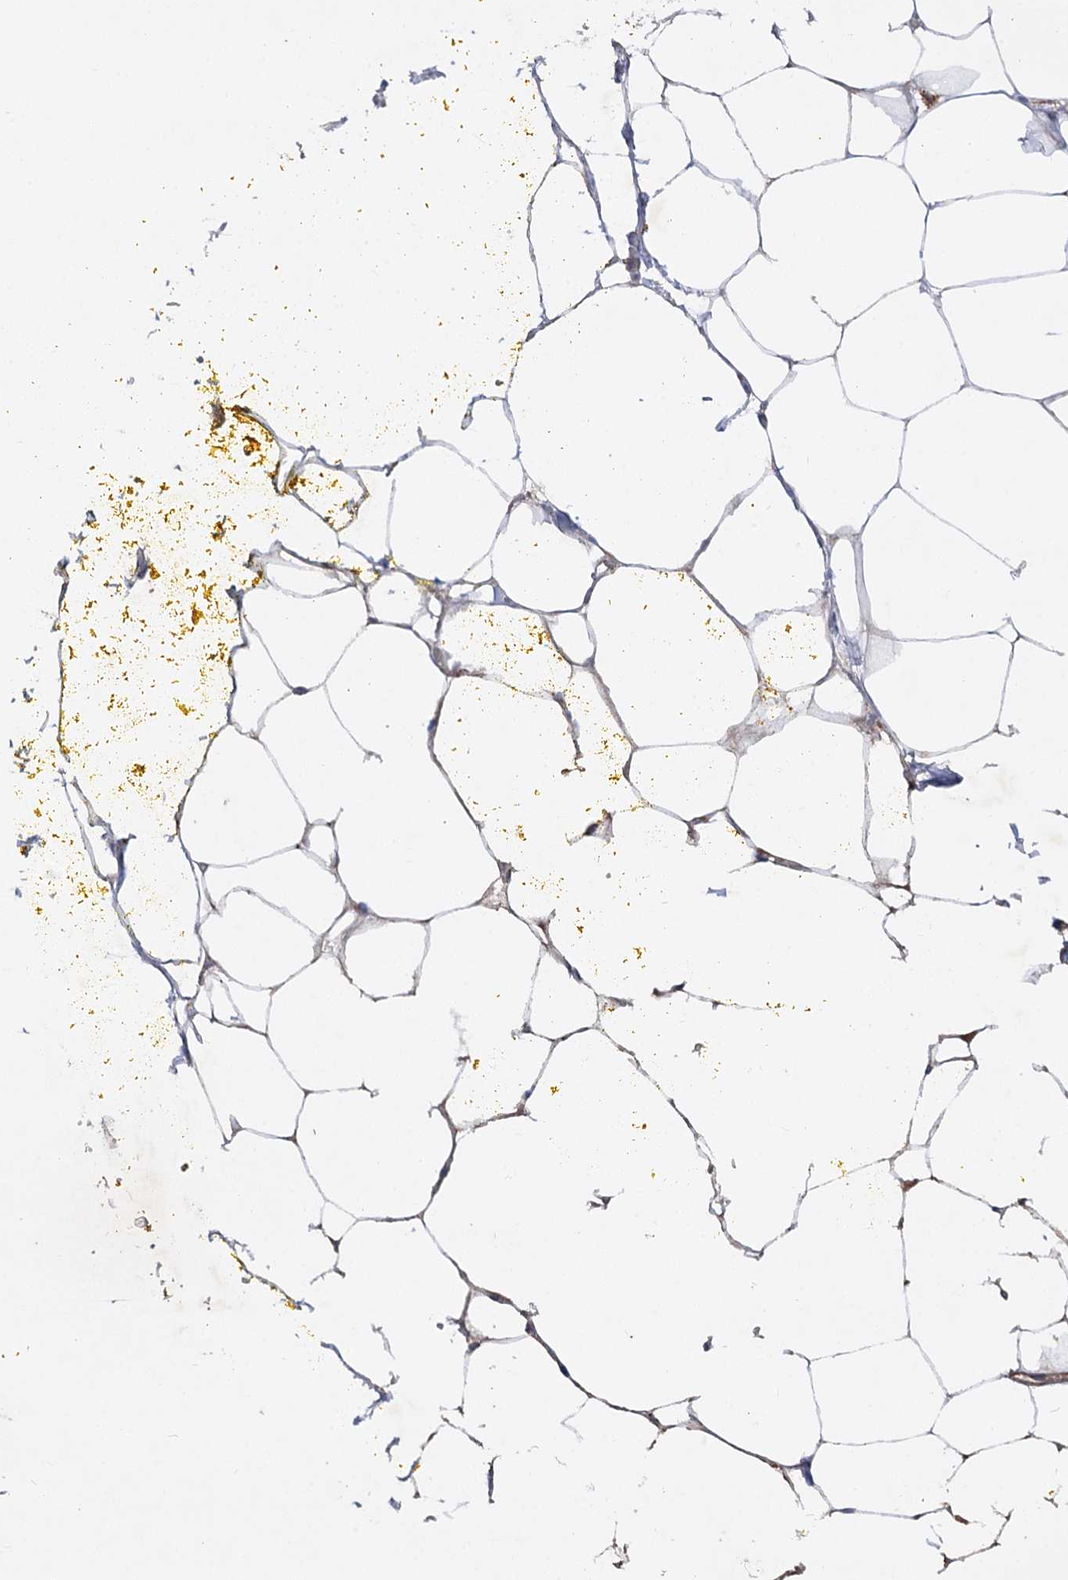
{"staining": {"intensity": "negative", "quantity": "none", "location": "none"}, "tissue": "adipose tissue", "cell_type": "Adipocytes", "image_type": "normal", "snomed": [{"axis": "morphology", "description": "Normal tissue, NOS"}, {"axis": "morphology", "description": "Adenocarcinoma, Low grade"}, {"axis": "topography", "description": "Prostate"}, {"axis": "topography", "description": "Peripheral nerve tissue"}], "caption": "Immunohistochemistry (IHC) photomicrograph of benign adipose tissue: human adipose tissue stained with DAB (3,3'-diaminobenzidine) shows no significant protein positivity in adipocytes.", "gene": "KIAA0825", "patient": {"sex": "male", "age": 63}}